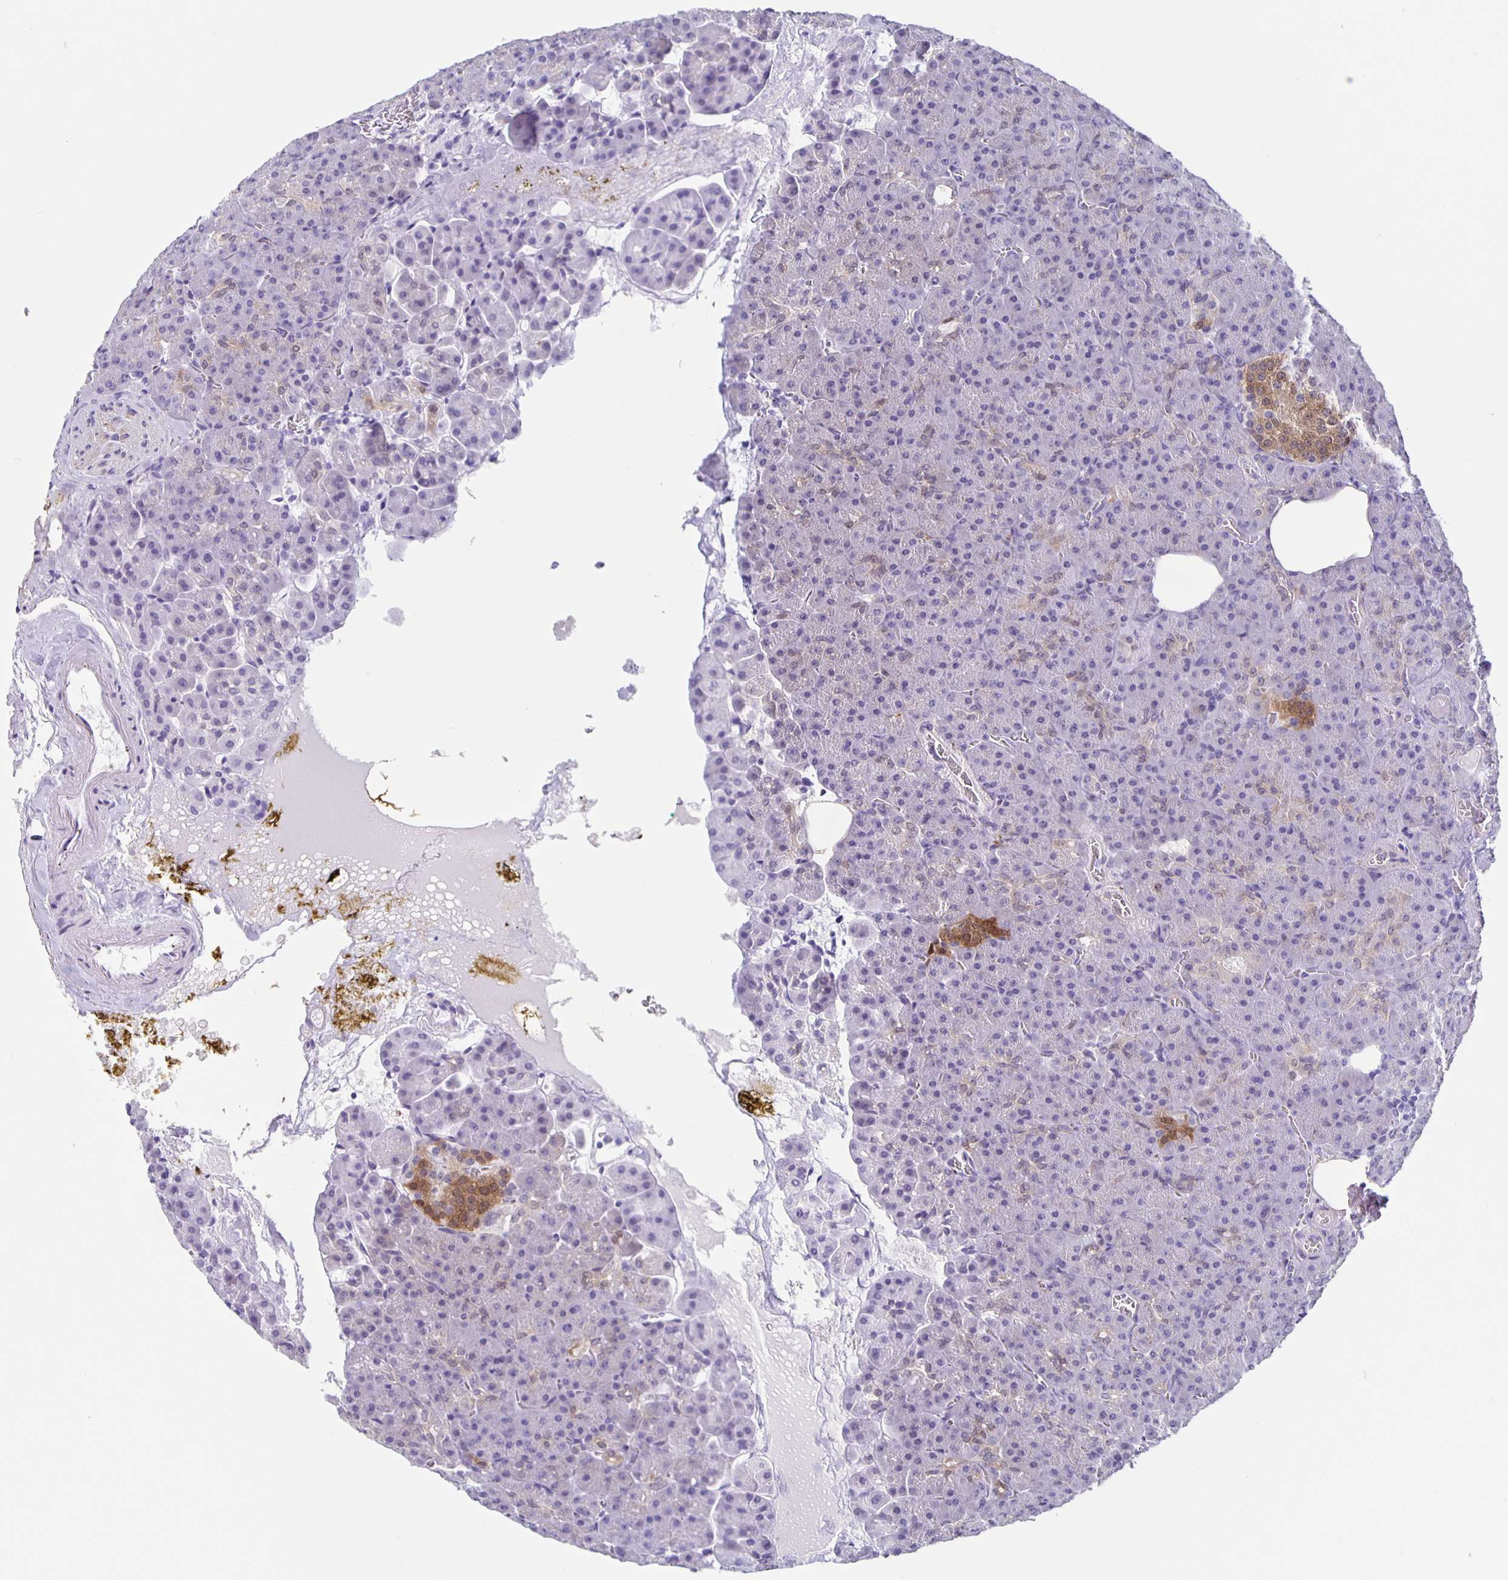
{"staining": {"intensity": "weak", "quantity": "<25%", "location": "cytoplasmic/membranous"}, "tissue": "pancreas", "cell_type": "Exocrine glandular cells", "image_type": "normal", "snomed": [{"axis": "morphology", "description": "Normal tissue, NOS"}, {"axis": "topography", "description": "Pancreas"}], "caption": "Protein analysis of unremarkable pancreas exhibits no significant positivity in exocrine glandular cells. The staining was performed using DAB to visualize the protein expression in brown, while the nuclei were stained in blue with hematoxylin (Magnification: 20x).", "gene": "TPPP", "patient": {"sex": "female", "age": 74}}